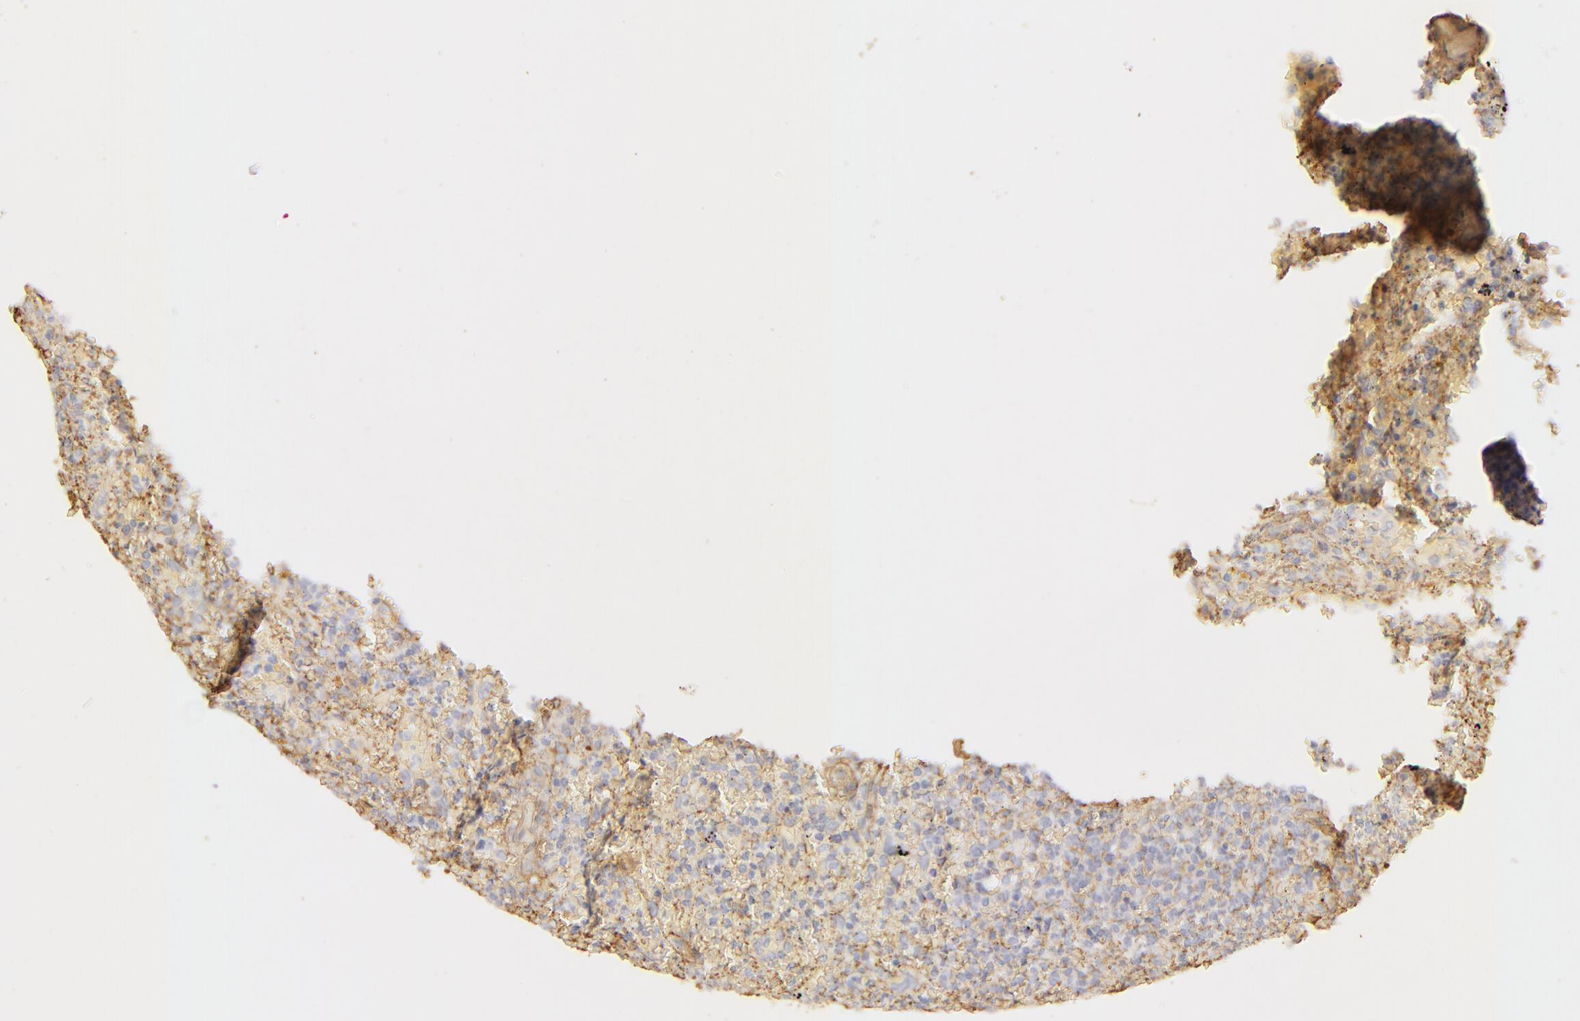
{"staining": {"intensity": "negative", "quantity": "none", "location": "none"}, "tissue": "lymphoma", "cell_type": "Tumor cells", "image_type": "cancer", "snomed": [{"axis": "morphology", "description": "Malignant lymphoma, non-Hodgkin's type, High grade"}, {"axis": "topography", "description": "Spleen"}, {"axis": "topography", "description": "Lymph node"}], "caption": "An IHC photomicrograph of lymphoma is shown. There is no staining in tumor cells of lymphoma. (DAB IHC with hematoxylin counter stain).", "gene": "COL4A1", "patient": {"sex": "female", "age": 70}}